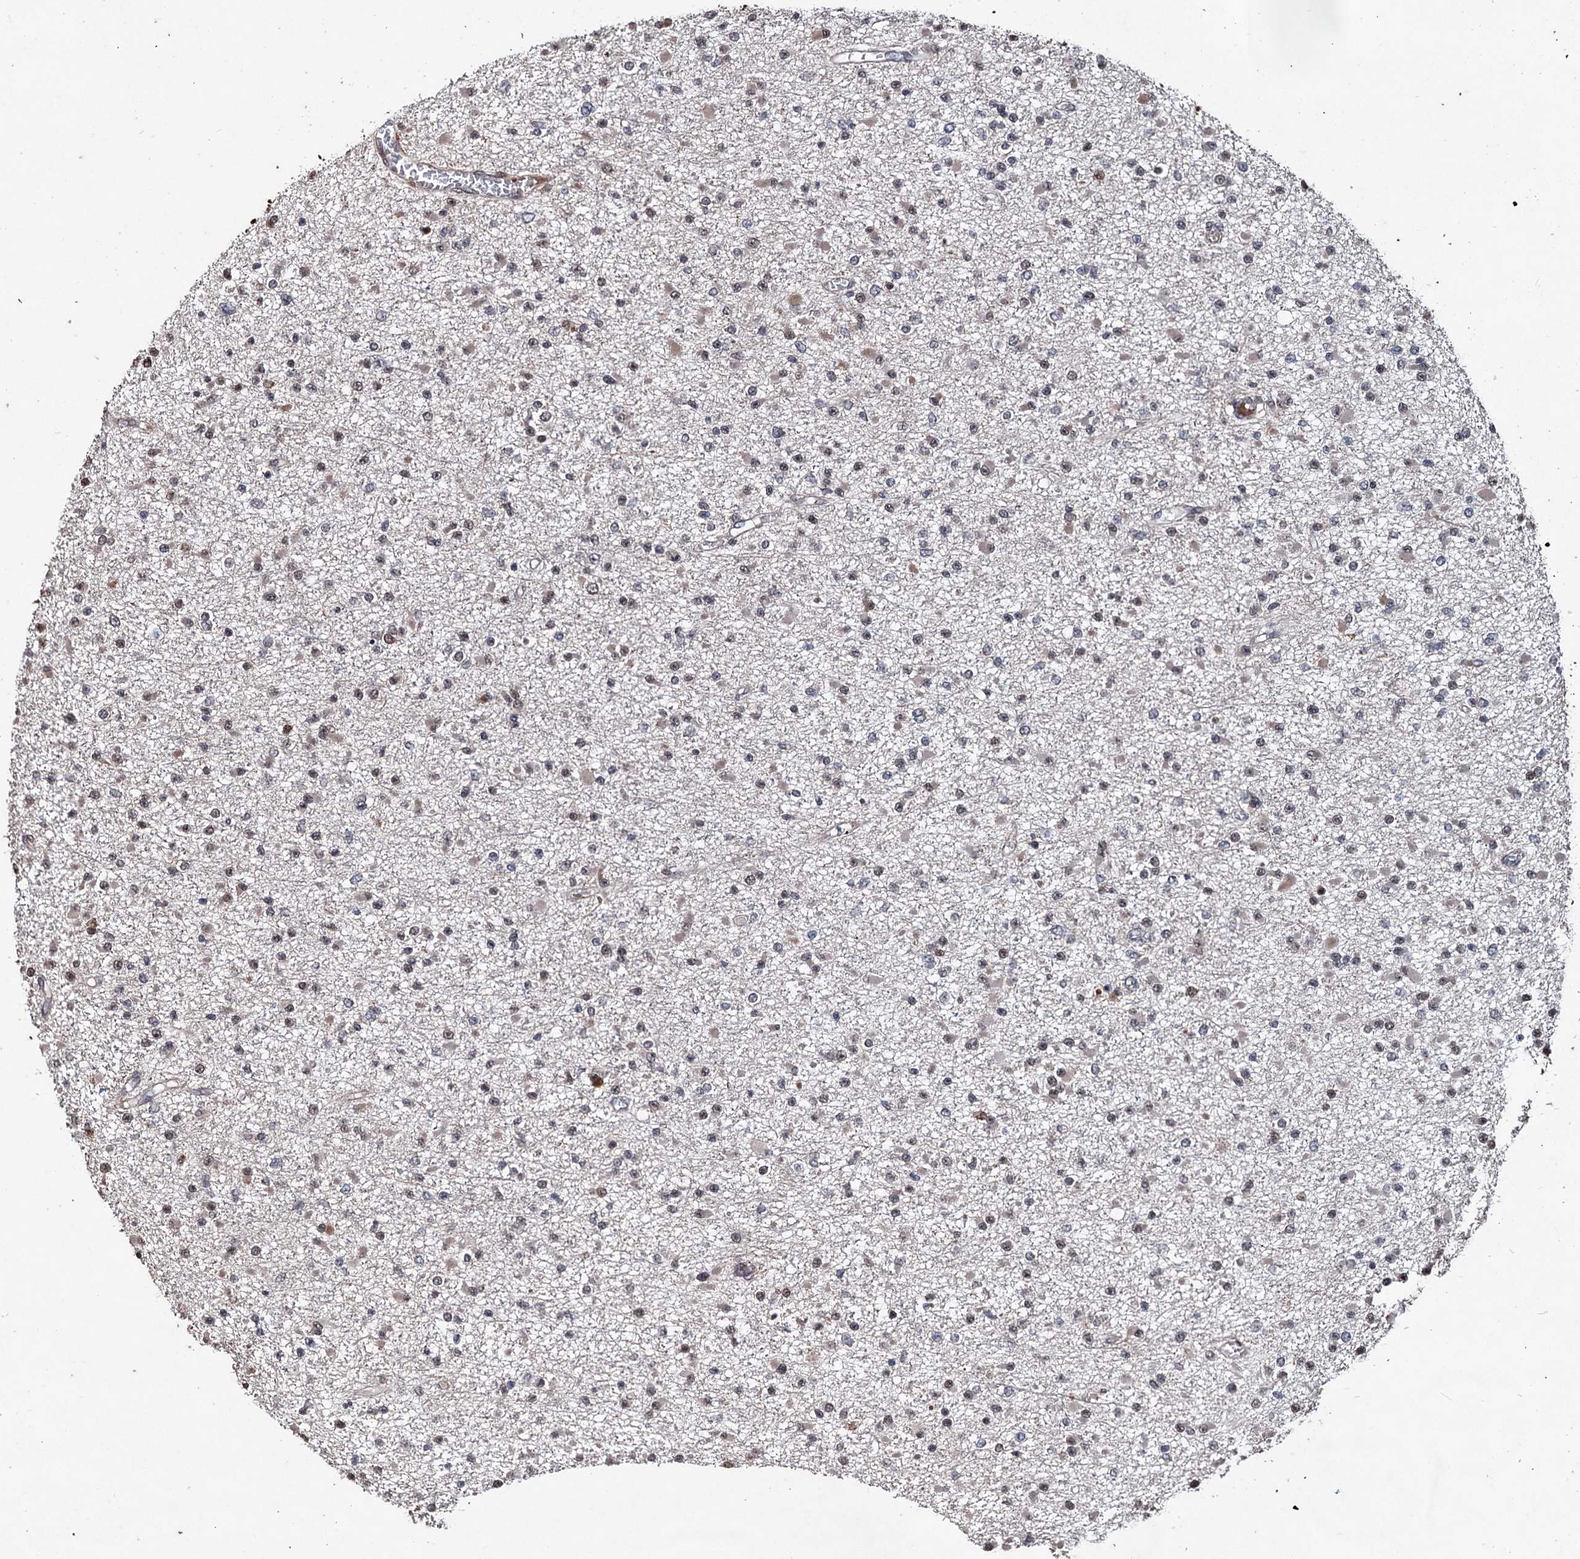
{"staining": {"intensity": "weak", "quantity": "25%-75%", "location": "nuclear"}, "tissue": "glioma", "cell_type": "Tumor cells", "image_type": "cancer", "snomed": [{"axis": "morphology", "description": "Glioma, malignant, Low grade"}, {"axis": "topography", "description": "Brain"}], "caption": "High-power microscopy captured an IHC image of glioma, revealing weak nuclear staining in approximately 25%-75% of tumor cells.", "gene": "EYA4", "patient": {"sex": "female", "age": 22}}